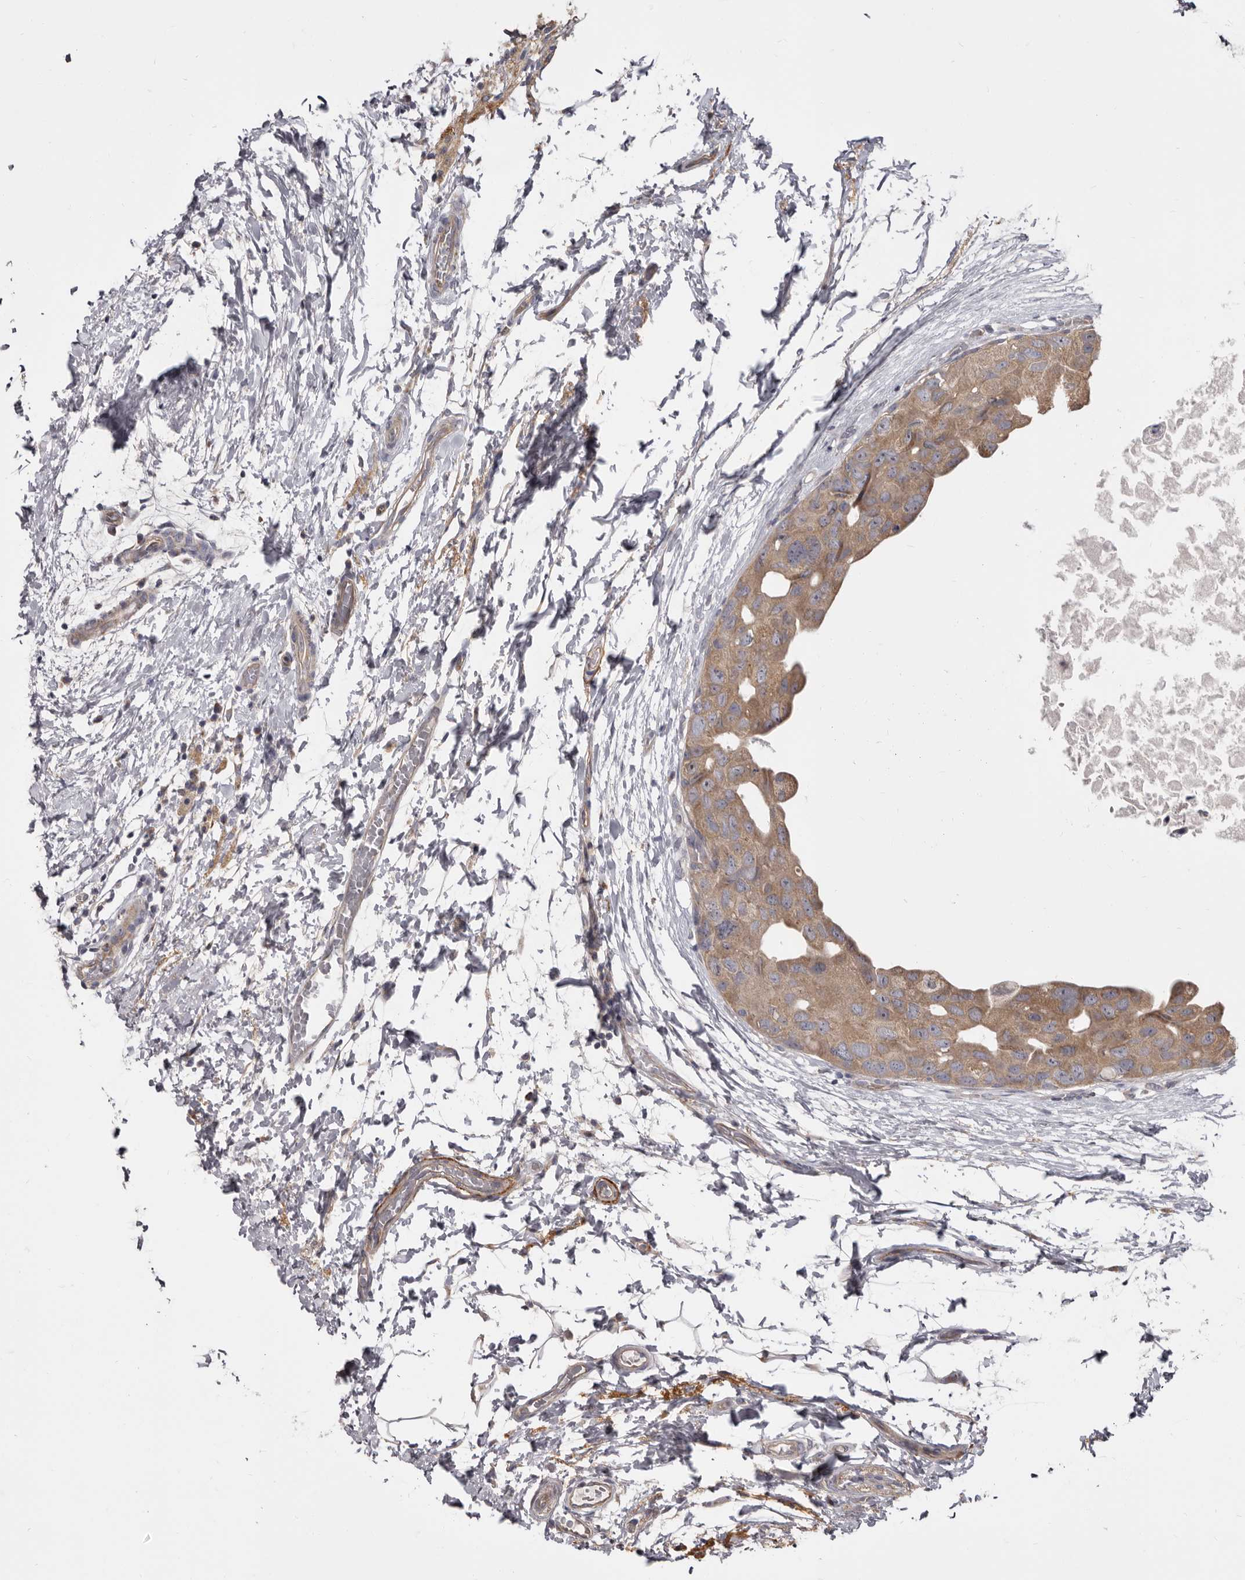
{"staining": {"intensity": "moderate", "quantity": ">75%", "location": "cytoplasmic/membranous"}, "tissue": "breast cancer", "cell_type": "Tumor cells", "image_type": "cancer", "snomed": [{"axis": "morphology", "description": "Duct carcinoma"}, {"axis": "topography", "description": "Breast"}], "caption": "Intraductal carcinoma (breast) stained for a protein (brown) displays moderate cytoplasmic/membranous positive positivity in about >75% of tumor cells.", "gene": "FMO2", "patient": {"sex": "female", "age": 62}}